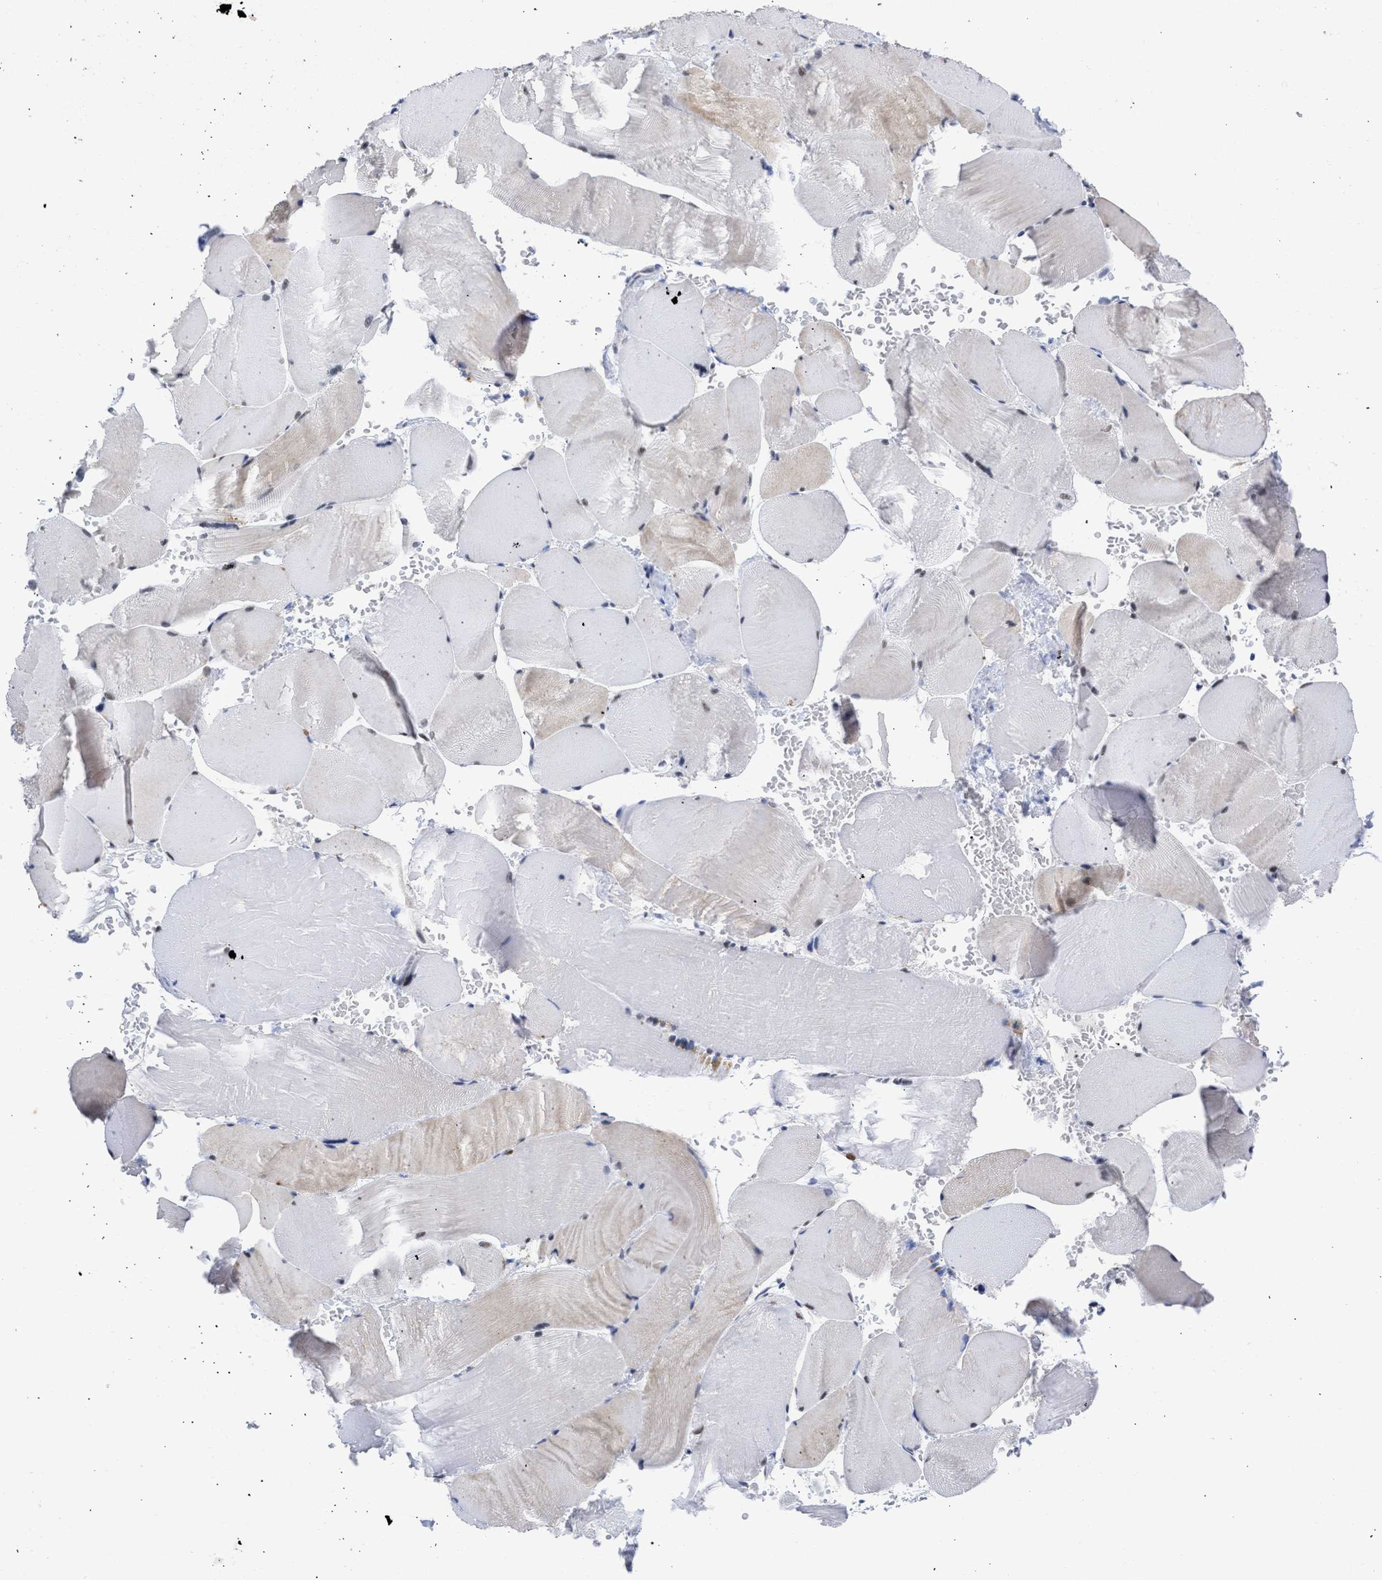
{"staining": {"intensity": "weak", "quantity": "25%-75%", "location": "cytoplasmic/membranous"}, "tissue": "skeletal muscle", "cell_type": "Myocytes", "image_type": "normal", "snomed": [{"axis": "morphology", "description": "Normal tissue, NOS"}, {"axis": "topography", "description": "Skin"}, {"axis": "topography", "description": "Skeletal muscle"}], "caption": "Brown immunohistochemical staining in unremarkable skeletal muscle exhibits weak cytoplasmic/membranous expression in about 25%-75% of myocytes. The protein of interest is shown in brown color, while the nuclei are stained blue.", "gene": "DDX41", "patient": {"sex": "male", "age": 83}}